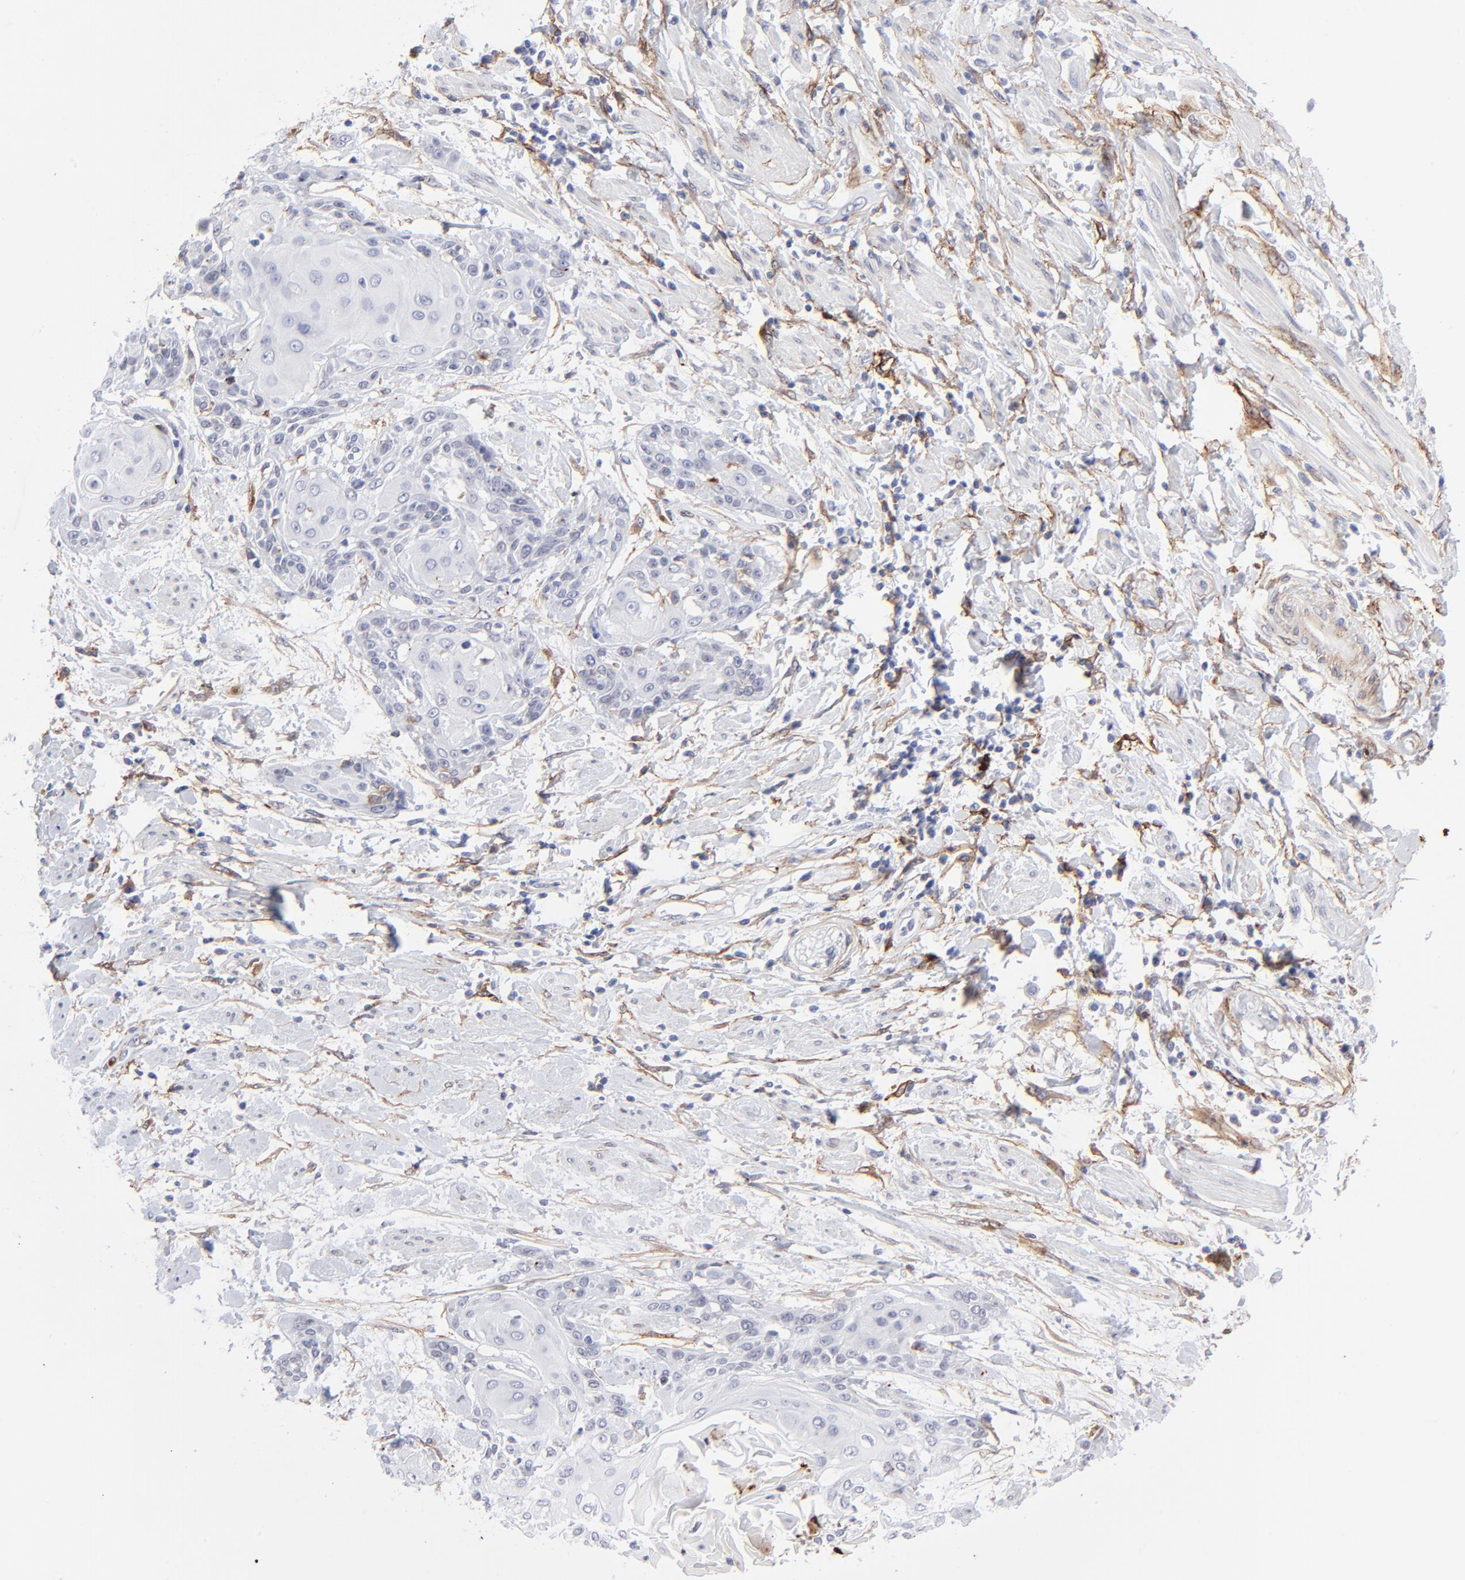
{"staining": {"intensity": "negative", "quantity": "none", "location": "none"}, "tissue": "cervical cancer", "cell_type": "Tumor cells", "image_type": "cancer", "snomed": [{"axis": "morphology", "description": "Squamous cell carcinoma, NOS"}, {"axis": "topography", "description": "Cervix"}], "caption": "Tumor cells show no significant positivity in cervical squamous cell carcinoma.", "gene": "PDGFRB", "patient": {"sex": "female", "age": 57}}